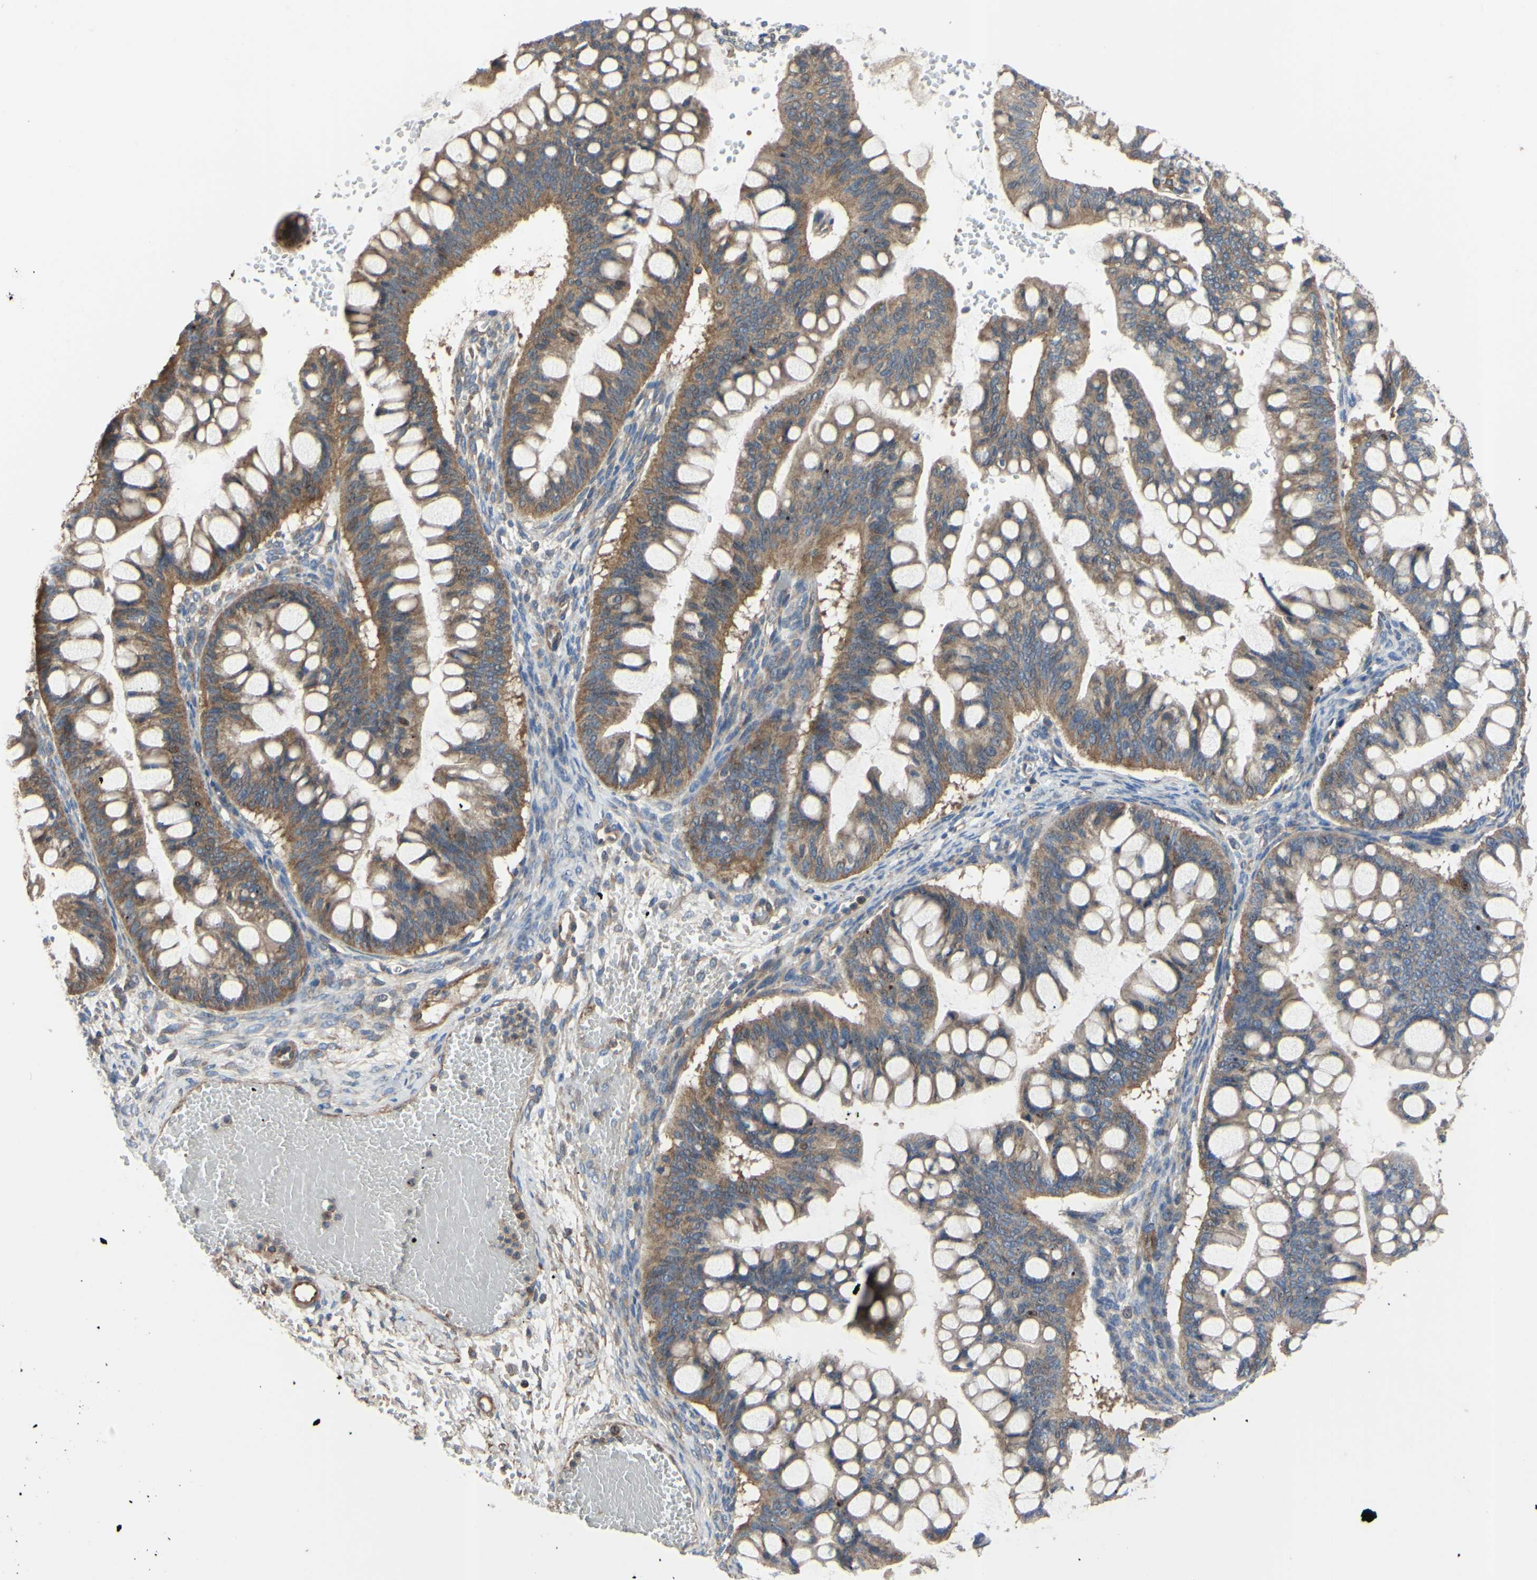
{"staining": {"intensity": "moderate", "quantity": ">75%", "location": "cytoplasmic/membranous"}, "tissue": "ovarian cancer", "cell_type": "Tumor cells", "image_type": "cancer", "snomed": [{"axis": "morphology", "description": "Cystadenocarcinoma, mucinous, NOS"}, {"axis": "topography", "description": "Ovary"}], "caption": "Immunohistochemistry (IHC) (DAB) staining of mucinous cystadenocarcinoma (ovarian) exhibits moderate cytoplasmic/membranous protein staining in about >75% of tumor cells. The staining was performed using DAB, with brown indicating positive protein expression. Nuclei are stained blue with hematoxylin.", "gene": "BECN1", "patient": {"sex": "female", "age": 73}}